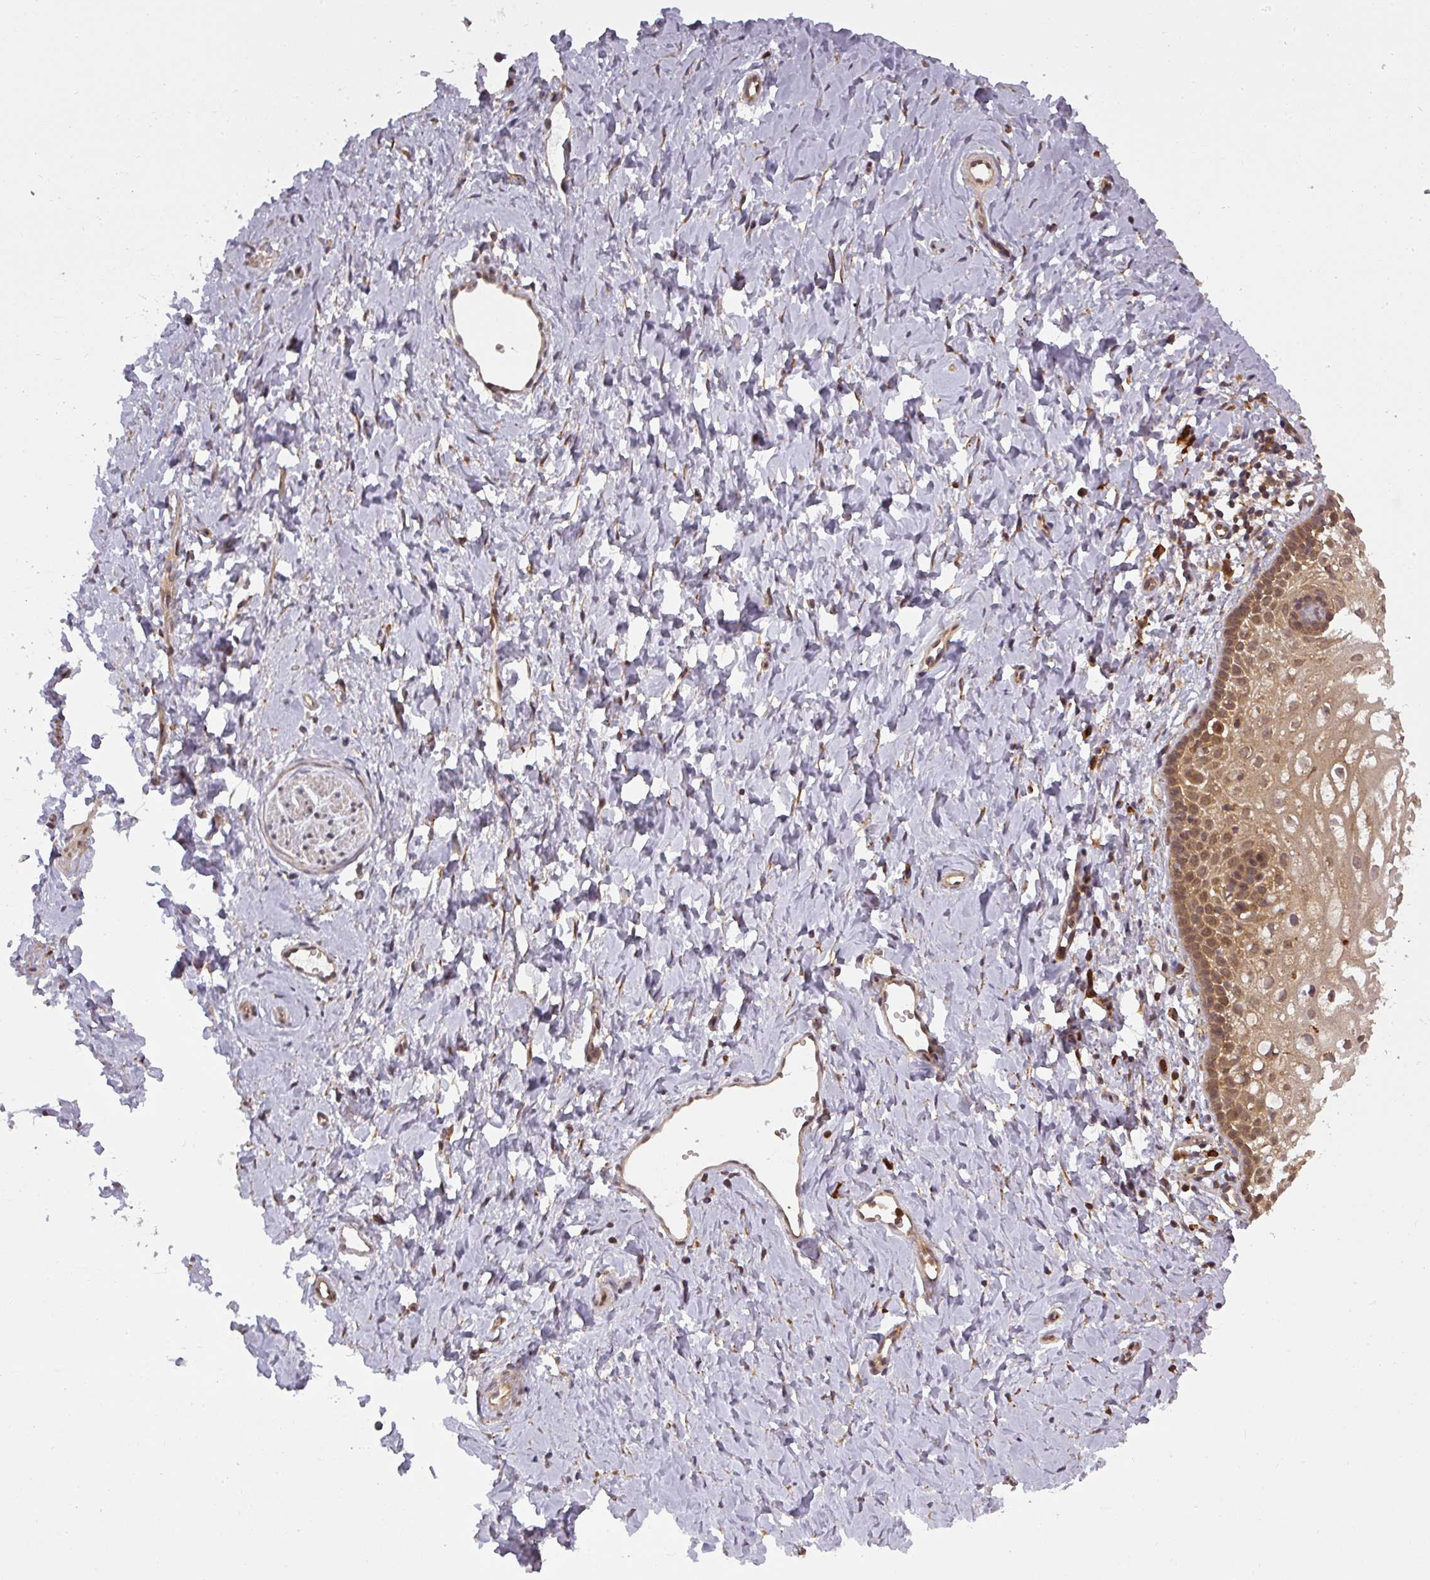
{"staining": {"intensity": "moderate", "quantity": ">75%", "location": "cytoplasmic/membranous,nuclear"}, "tissue": "vagina", "cell_type": "Squamous epithelial cells", "image_type": "normal", "snomed": [{"axis": "morphology", "description": "Normal tissue, NOS"}, {"axis": "topography", "description": "Vagina"}], "caption": "A high-resolution photomicrograph shows IHC staining of normal vagina, which shows moderate cytoplasmic/membranous,nuclear staining in approximately >75% of squamous epithelial cells.", "gene": "PPP6R3", "patient": {"sex": "female", "age": 56}}